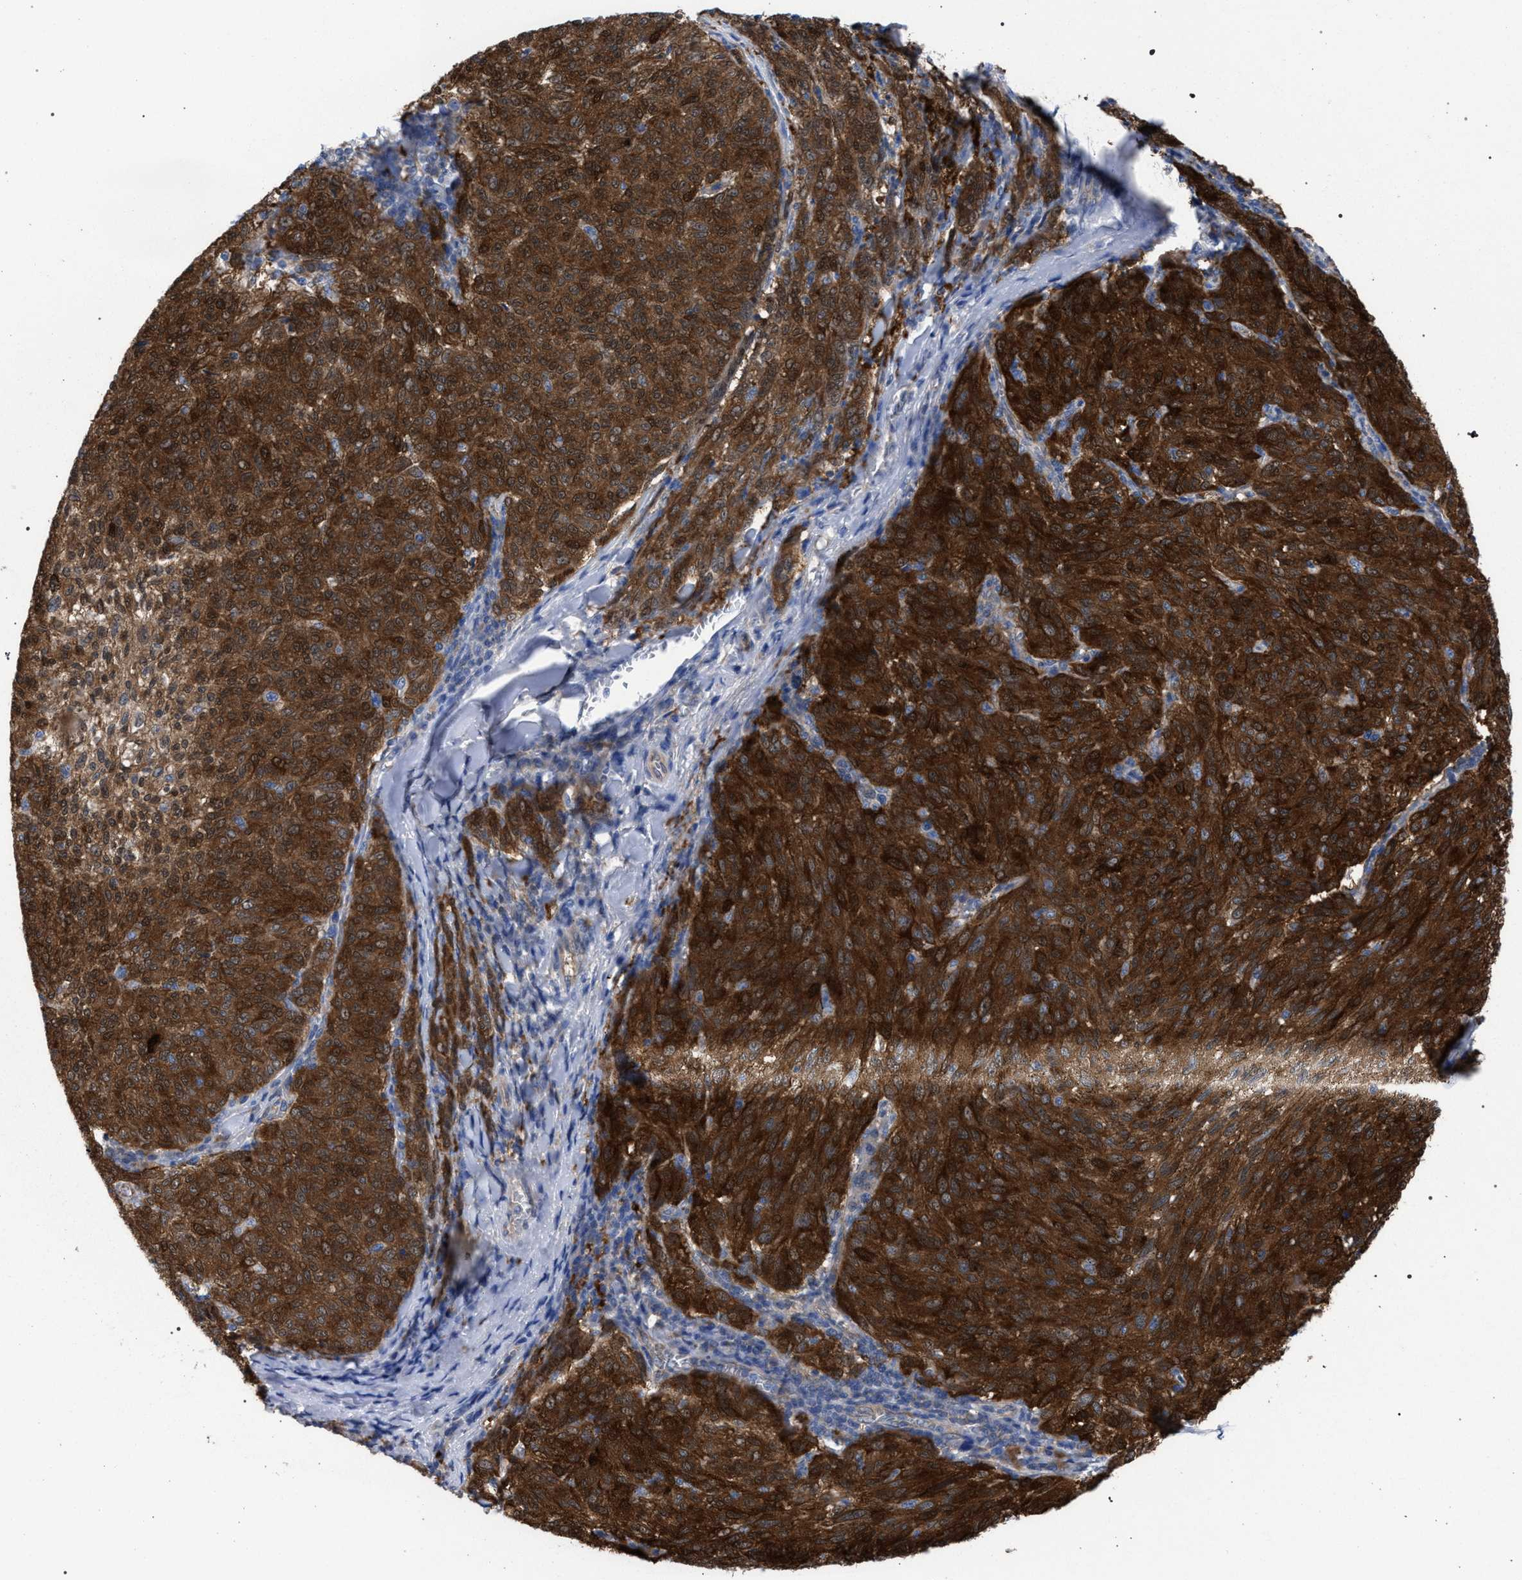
{"staining": {"intensity": "strong", "quantity": ">75%", "location": "cytoplasmic/membranous"}, "tissue": "melanoma", "cell_type": "Tumor cells", "image_type": "cancer", "snomed": [{"axis": "morphology", "description": "Malignant melanoma, NOS"}, {"axis": "topography", "description": "Skin"}], "caption": "Protein positivity by immunohistochemistry (IHC) reveals strong cytoplasmic/membranous expression in about >75% of tumor cells in malignant melanoma.", "gene": "GMPR", "patient": {"sex": "female", "age": 72}}